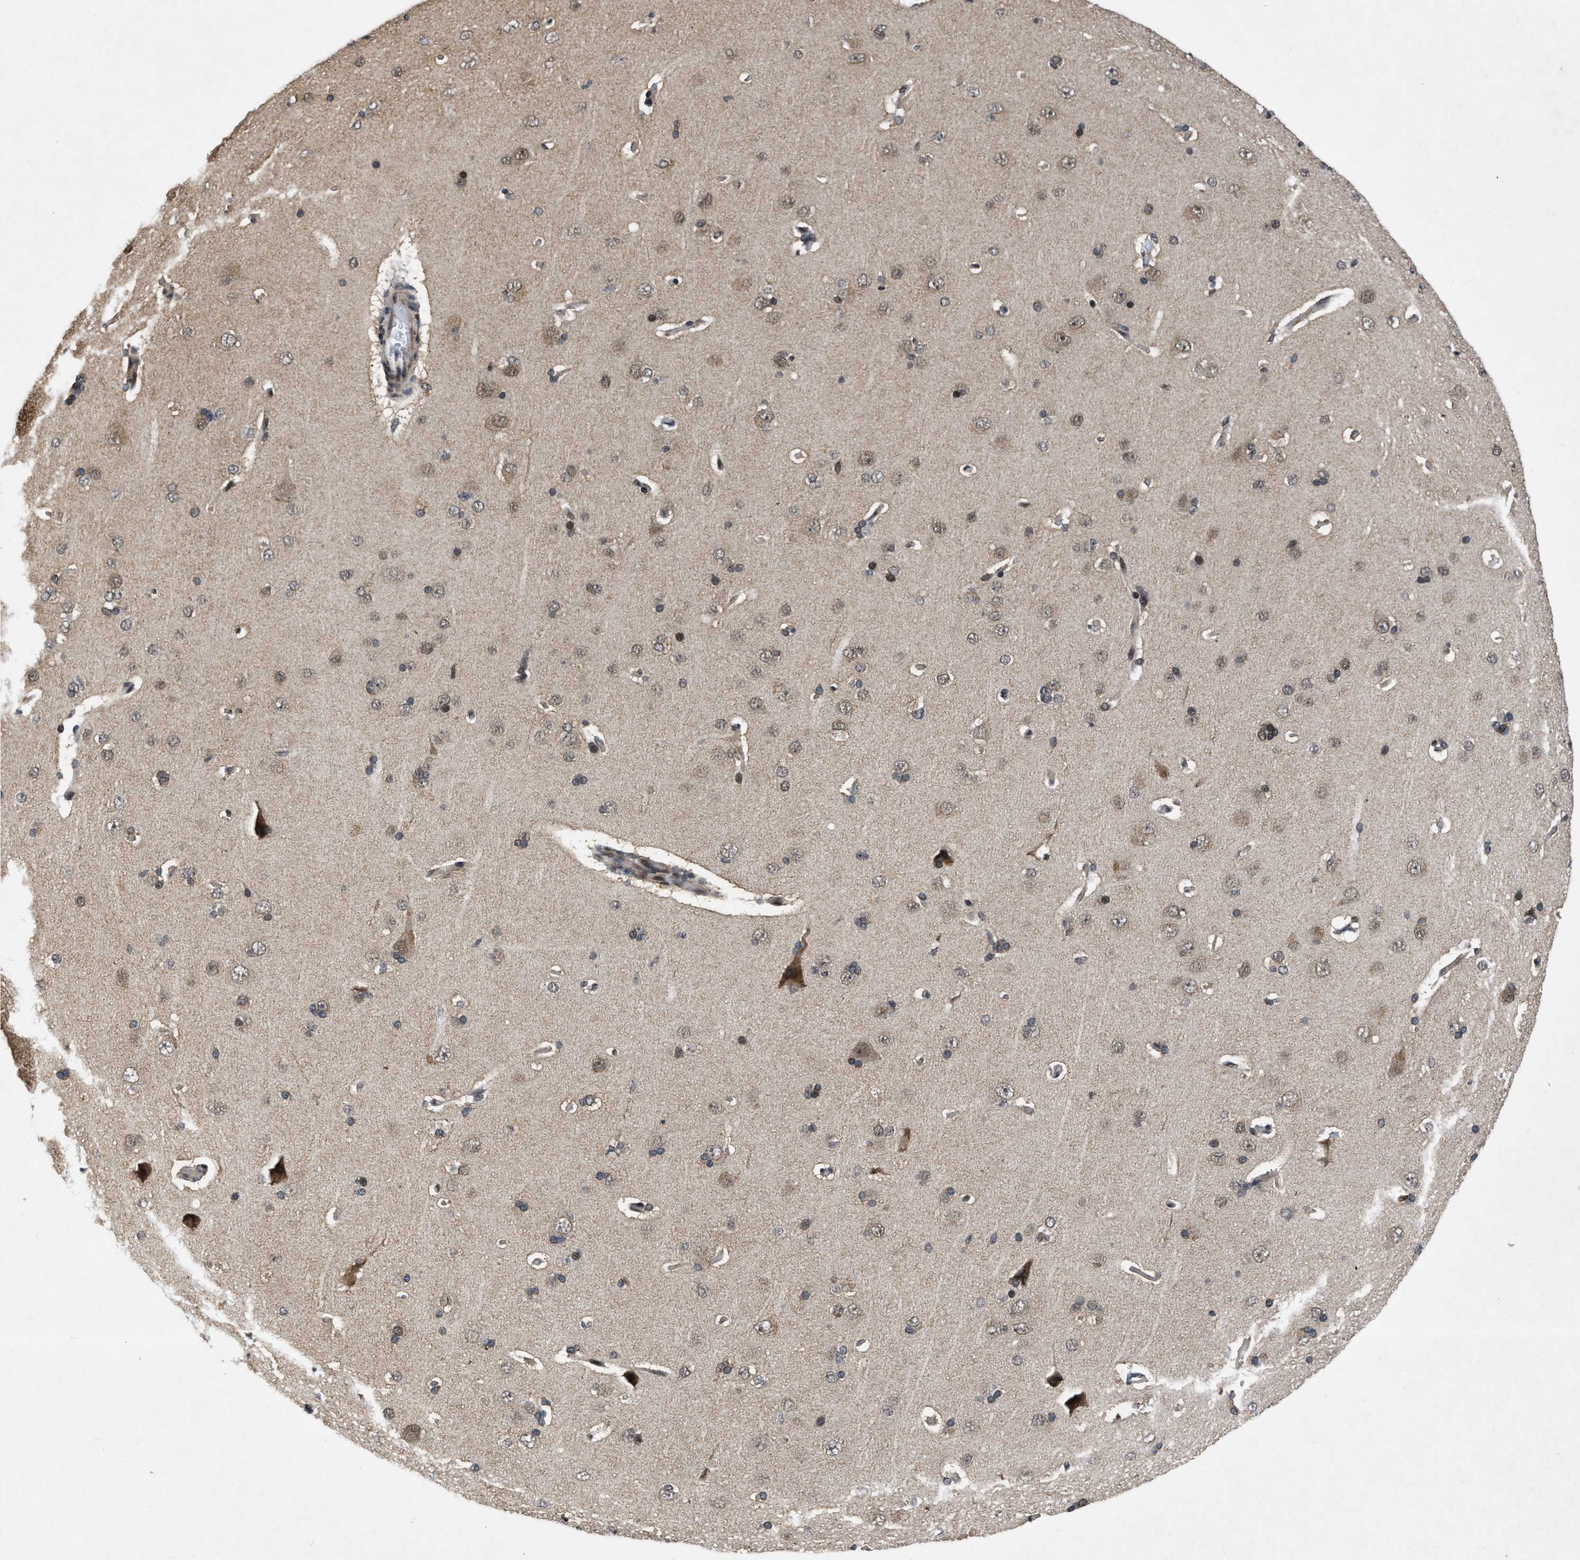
{"staining": {"intensity": "moderate", "quantity": ">75%", "location": "cytoplasmic/membranous,nuclear"}, "tissue": "cerebral cortex", "cell_type": "Endothelial cells", "image_type": "normal", "snomed": [{"axis": "morphology", "description": "Normal tissue, NOS"}, {"axis": "topography", "description": "Cerebral cortex"}], "caption": "Immunohistochemical staining of normal cerebral cortex reveals moderate cytoplasmic/membranous,nuclear protein positivity in approximately >75% of endothelial cells. (brown staining indicates protein expression, while blue staining denotes nuclei).", "gene": "ZNHIT1", "patient": {"sex": "male", "age": 62}}